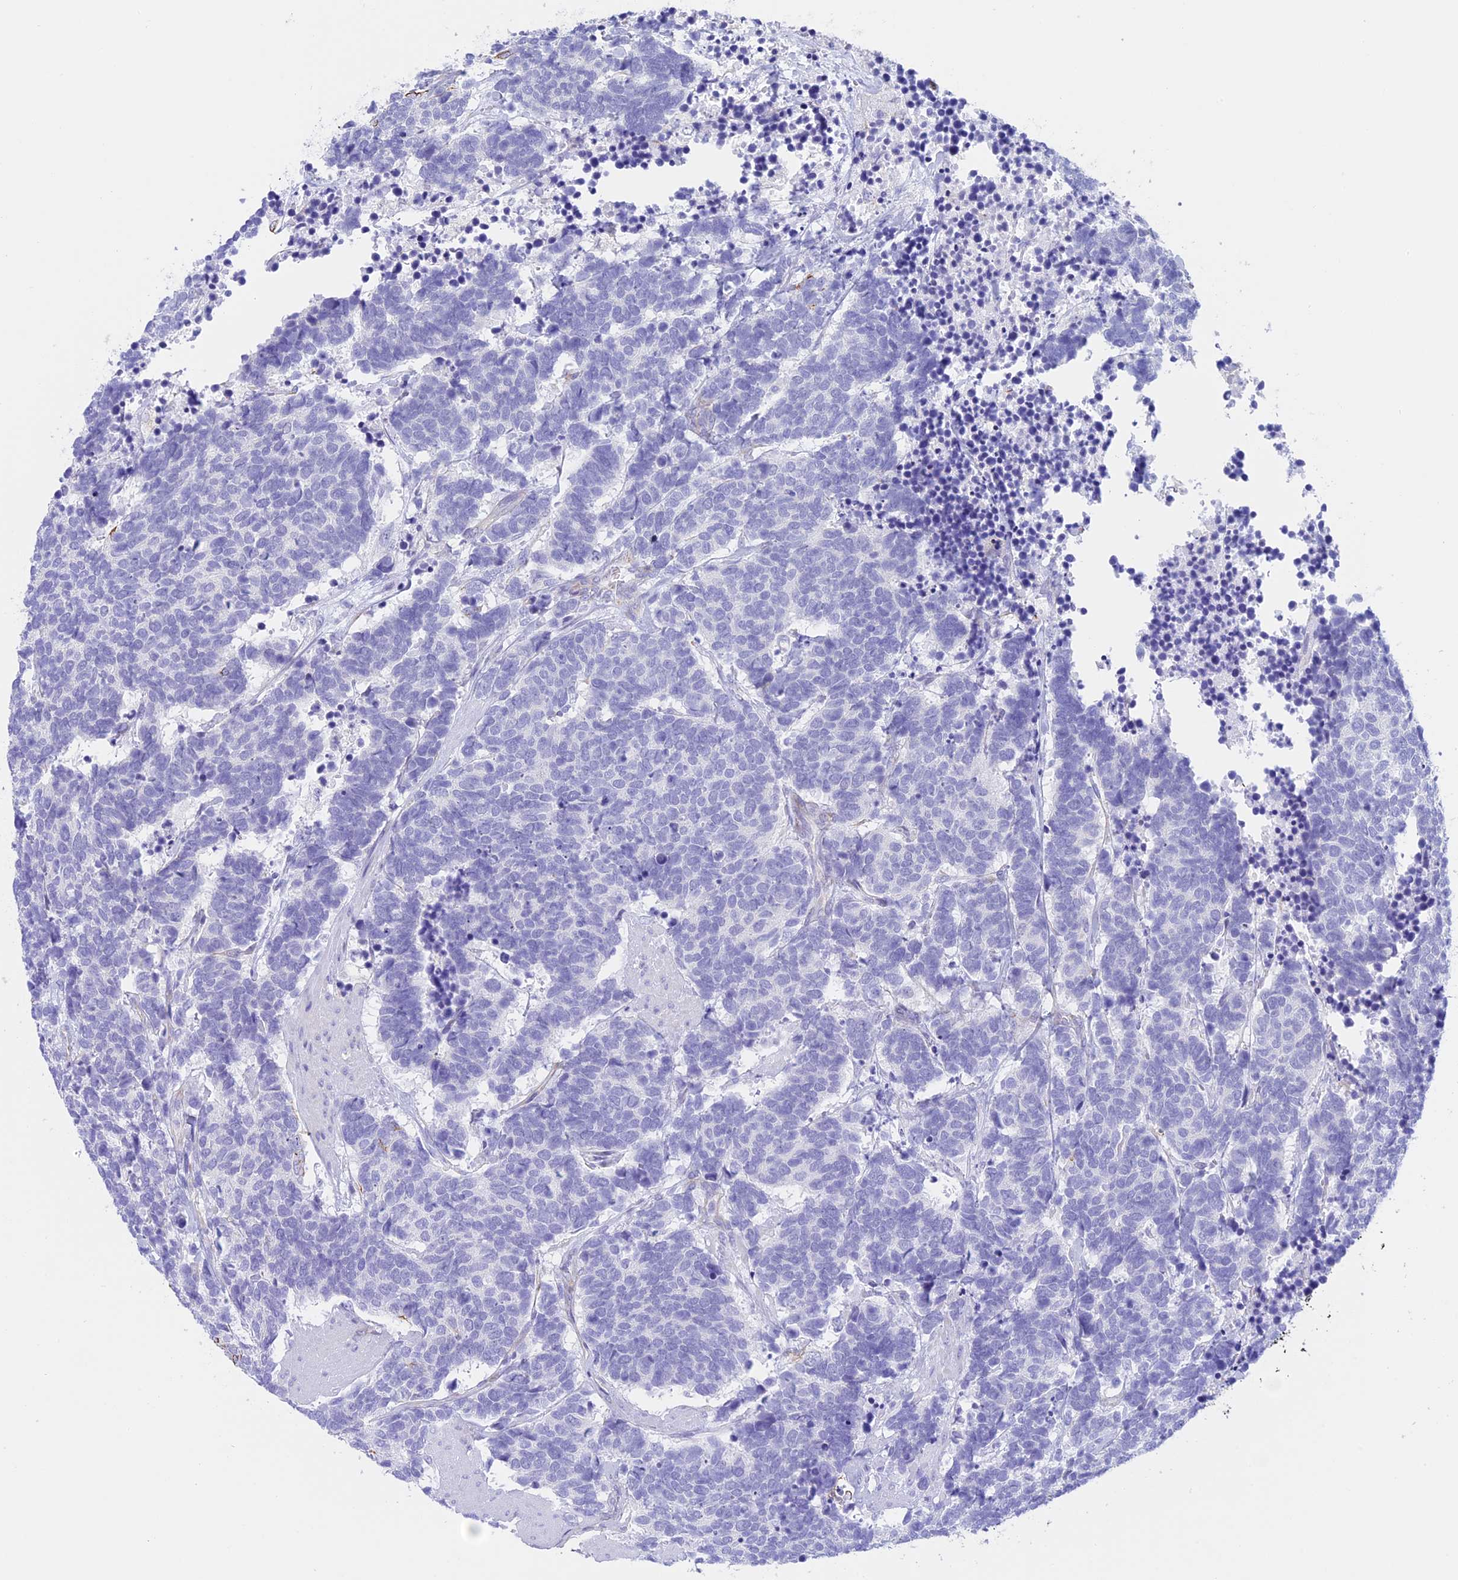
{"staining": {"intensity": "negative", "quantity": "none", "location": "none"}, "tissue": "carcinoid", "cell_type": "Tumor cells", "image_type": "cancer", "snomed": [{"axis": "morphology", "description": "Carcinoma, NOS"}, {"axis": "morphology", "description": "Carcinoid, malignant, NOS"}, {"axis": "topography", "description": "Urinary bladder"}], "caption": "DAB immunohistochemical staining of human carcinoma demonstrates no significant expression in tumor cells.", "gene": "TACSTD2", "patient": {"sex": "male", "age": 57}}